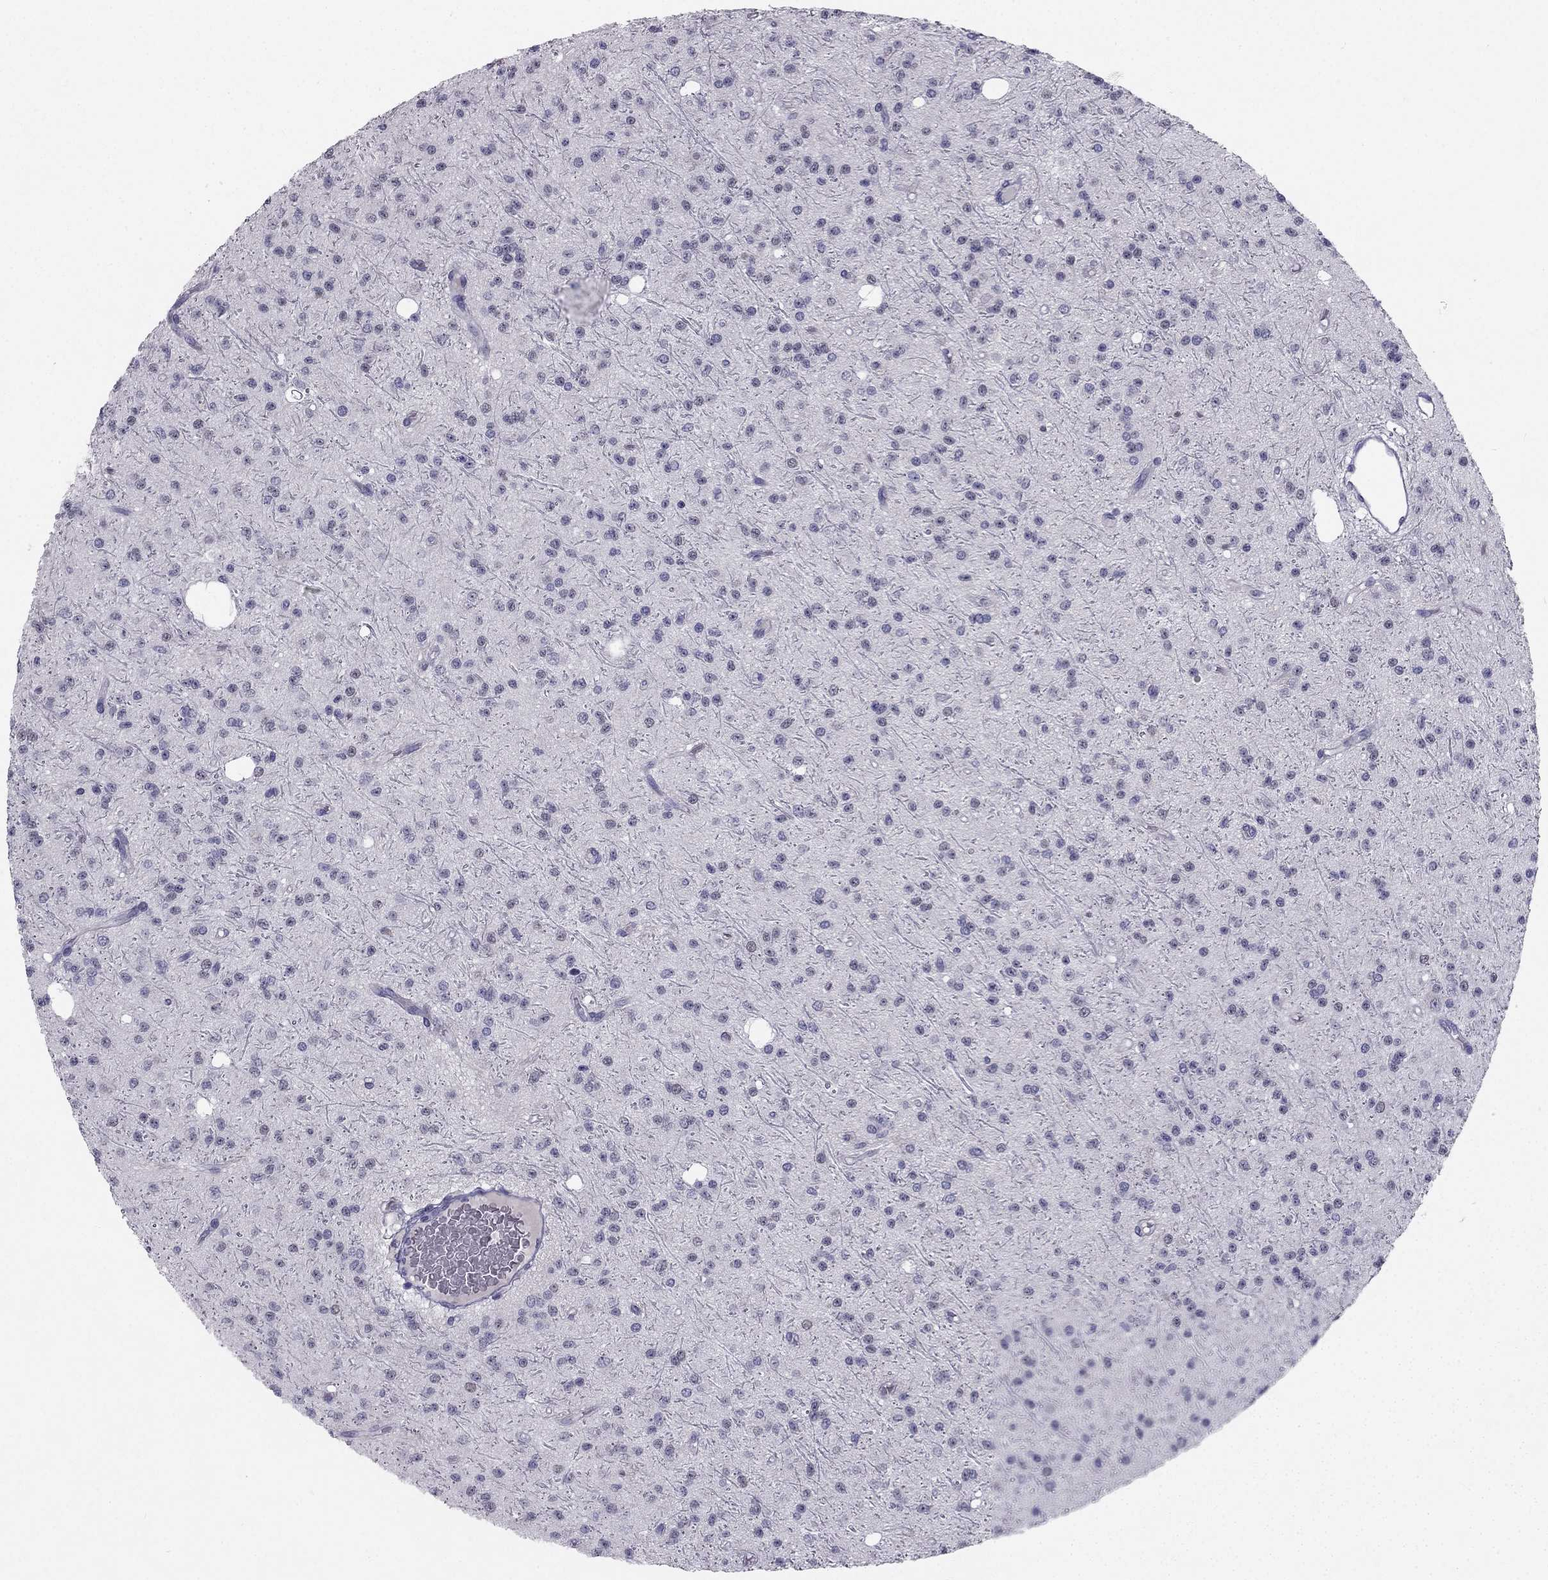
{"staining": {"intensity": "negative", "quantity": "none", "location": "none"}, "tissue": "glioma", "cell_type": "Tumor cells", "image_type": "cancer", "snomed": [{"axis": "morphology", "description": "Glioma, malignant, Low grade"}, {"axis": "topography", "description": "Brain"}], "caption": "This is an IHC micrograph of human glioma. There is no expression in tumor cells.", "gene": "TRPS1", "patient": {"sex": "male", "age": 27}}